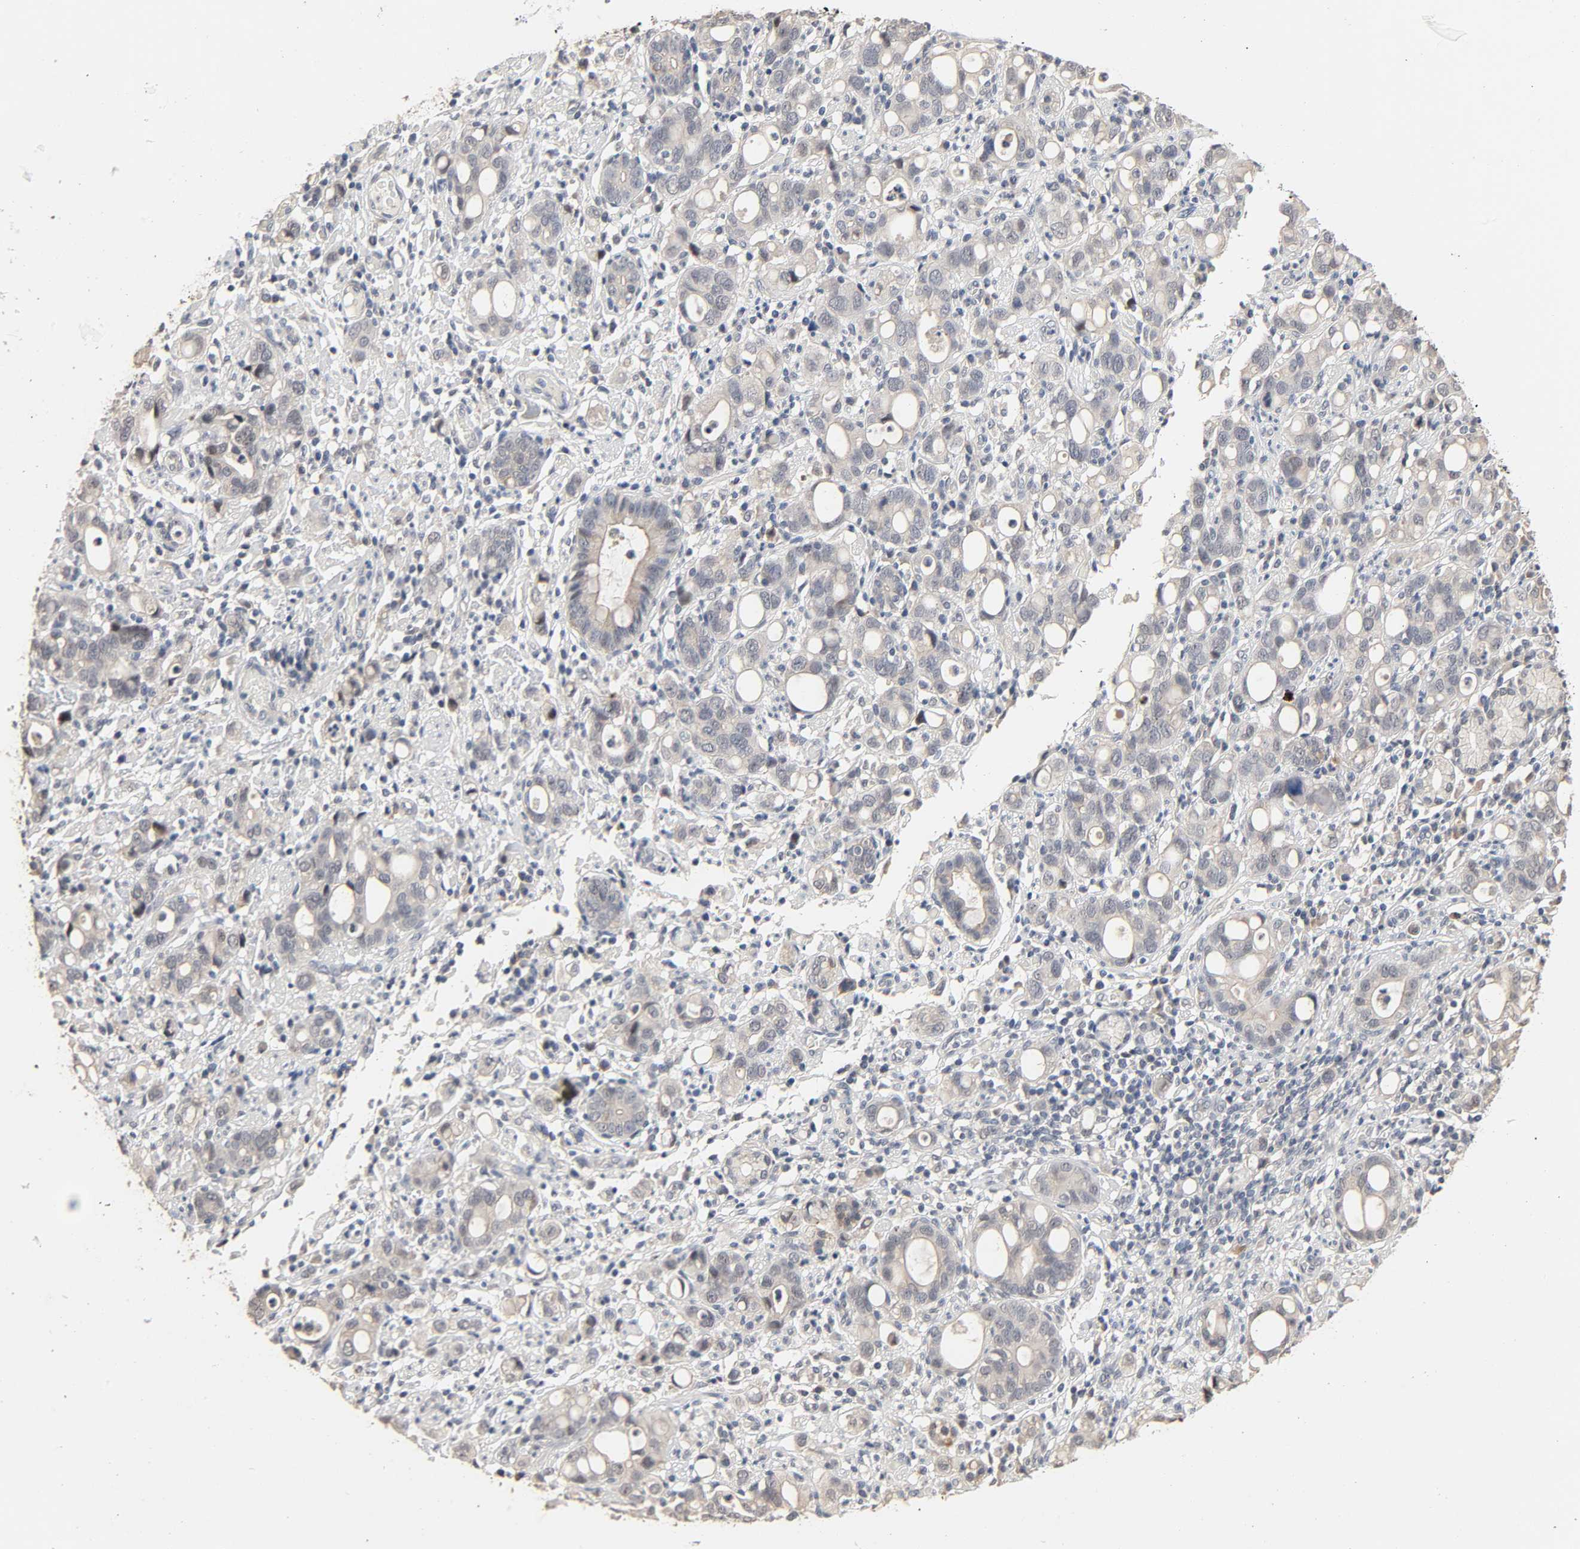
{"staining": {"intensity": "negative", "quantity": "none", "location": "none"}, "tissue": "stomach cancer", "cell_type": "Tumor cells", "image_type": "cancer", "snomed": [{"axis": "morphology", "description": "Adenocarcinoma, NOS"}, {"axis": "topography", "description": "Stomach"}], "caption": "A photomicrograph of stomach adenocarcinoma stained for a protein reveals no brown staining in tumor cells.", "gene": "MAGEA8", "patient": {"sex": "female", "age": 75}}